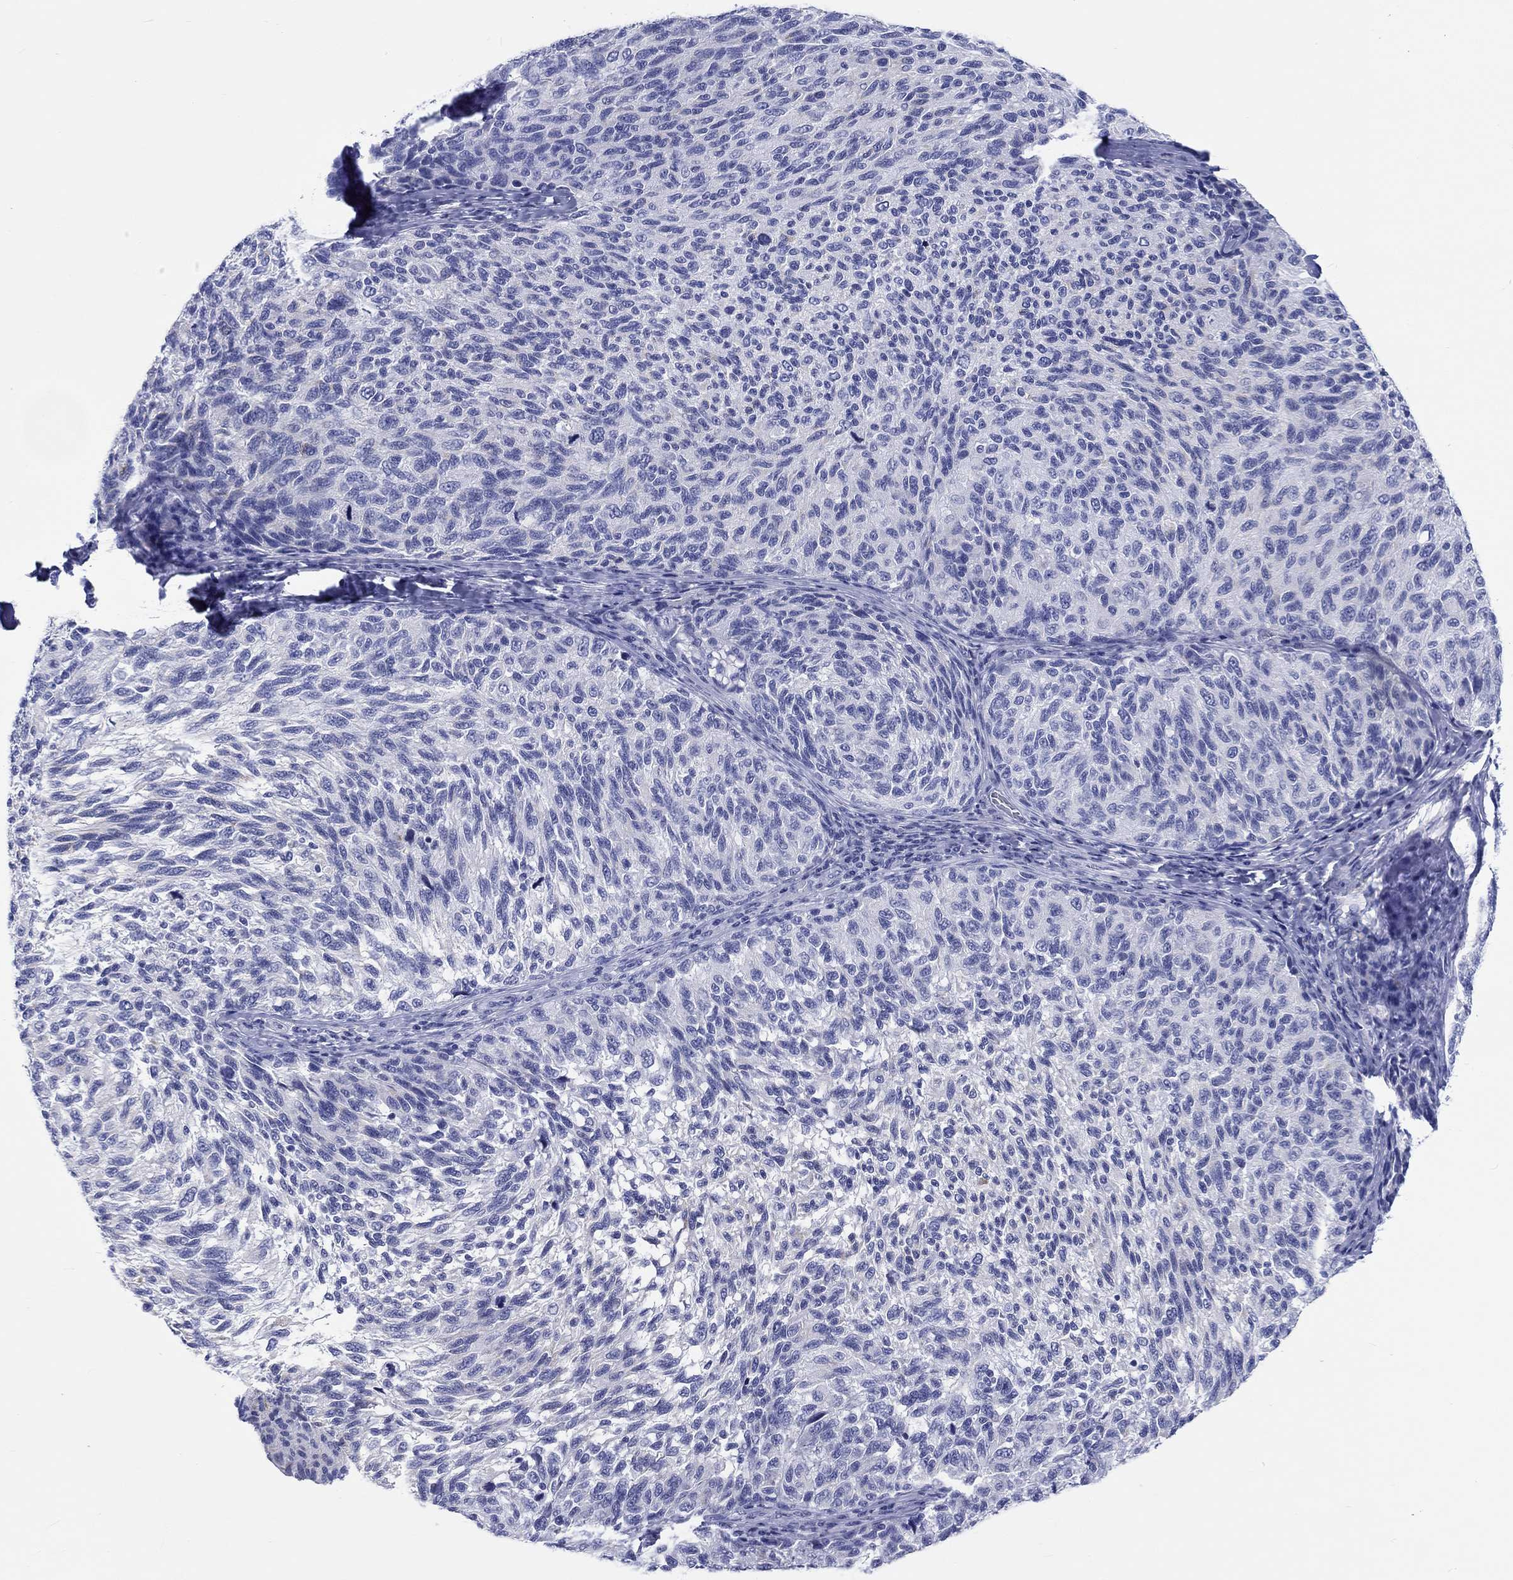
{"staining": {"intensity": "negative", "quantity": "none", "location": "none"}, "tissue": "melanoma", "cell_type": "Tumor cells", "image_type": "cancer", "snomed": [{"axis": "morphology", "description": "Malignant melanoma, NOS"}, {"axis": "topography", "description": "Skin"}], "caption": "DAB immunohistochemical staining of malignant melanoma exhibits no significant positivity in tumor cells. (DAB (3,3'-diaminobenzidine) IHC, high magnification).", "gene": "H1-1", "patient": {"sex": "female", "age": 73}}